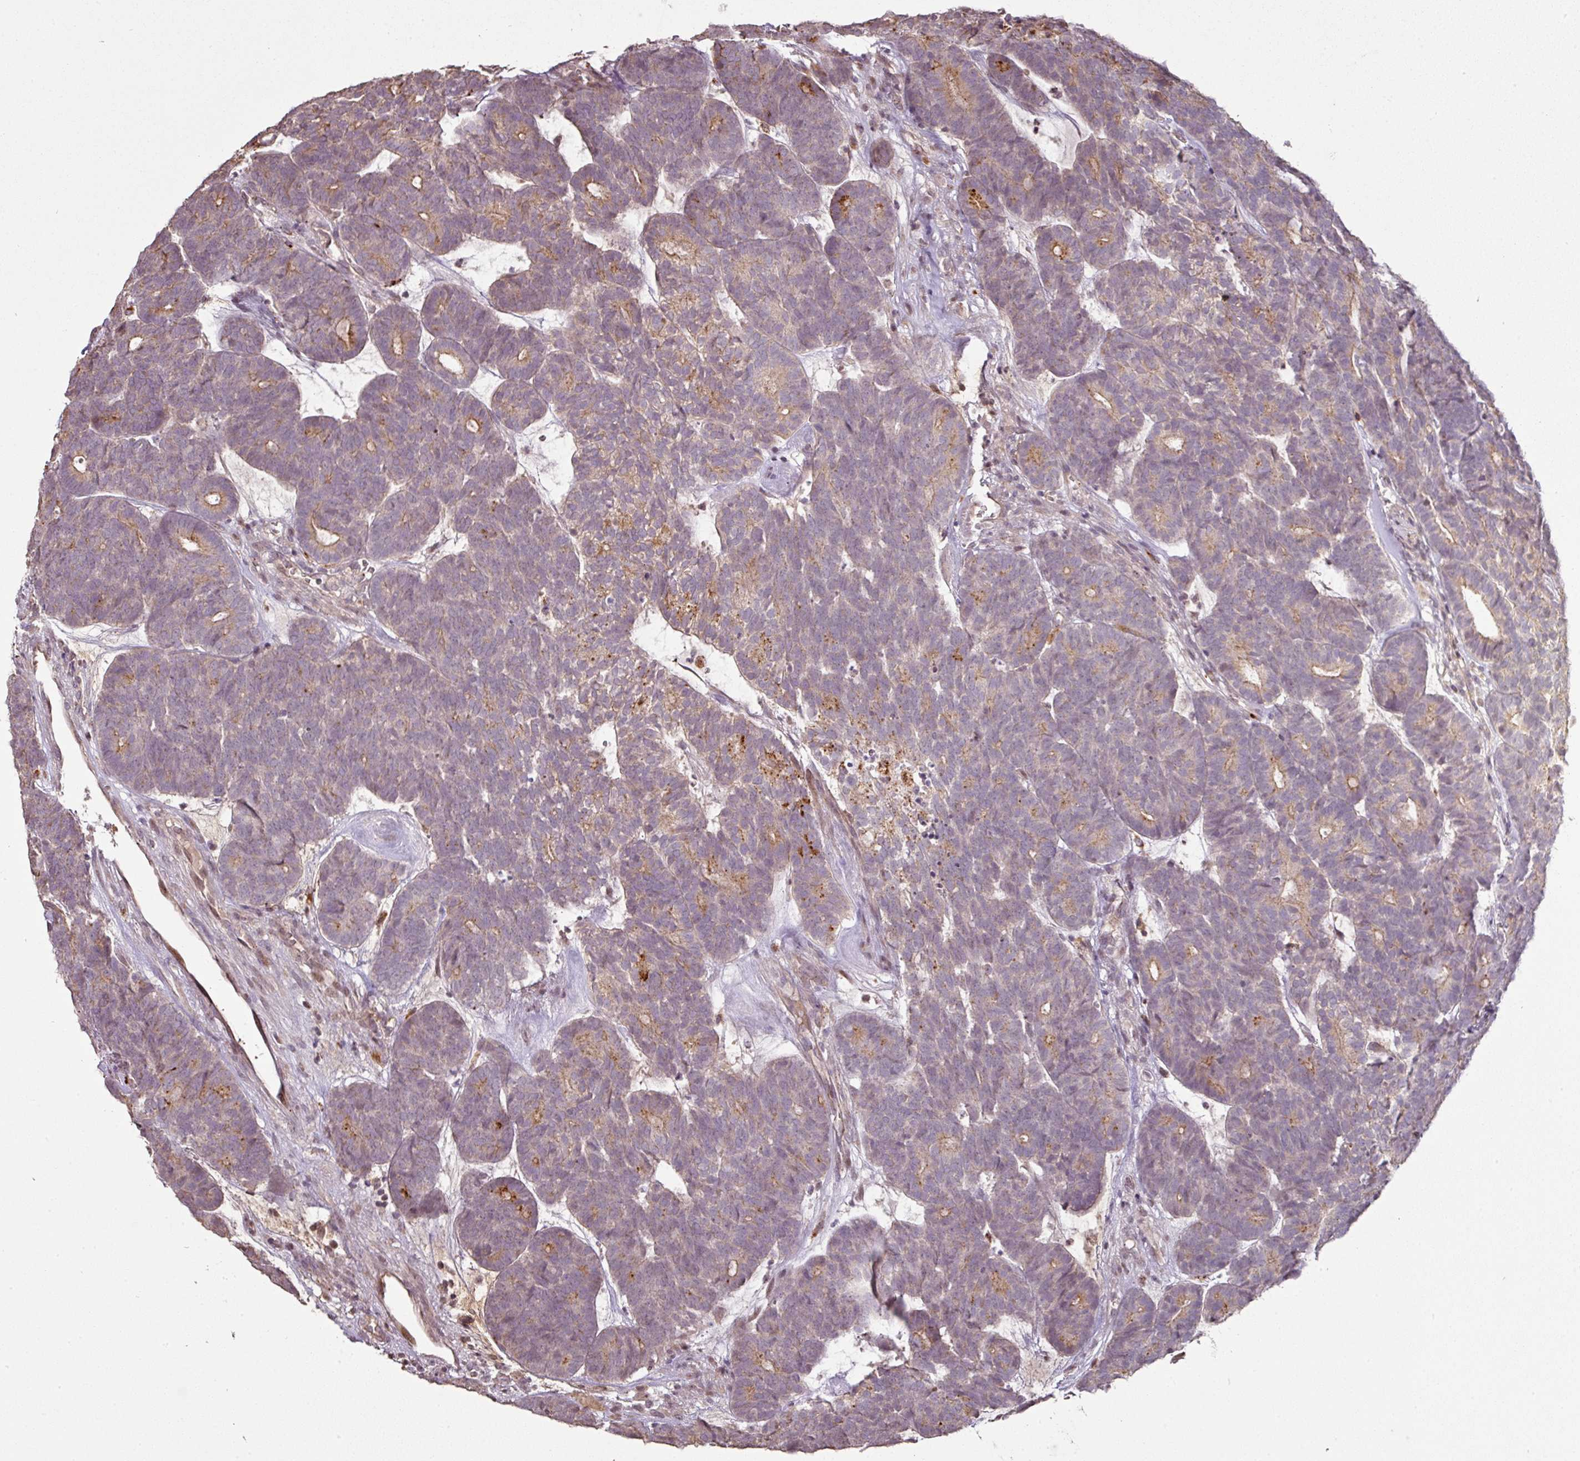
{"staining": {"intensity": "moderate", "quantity": "<25%", "location": "cytoplasmic/membranous"}, "tissue": "head and neck cancer", "cell_type": "Tumor cells", "image_type": "cancer", "snomed": [{"axis": "morphology", "description": "Adenocarcinoma, NOS"}, {"axis": "topography", "description": "Head-Neck"}], "caption": "IHC micrograph of neoplastic tissue: human head and neck cancer stained using IHC reveals low levels of moderate protein expression localized specifically in the cytoplasmic/membranous of tumor cells, appearing as a cytoplasmic/membranous brown color.", "gene": "CXCR5", "patient": {"sex": "female", "age": 81}}